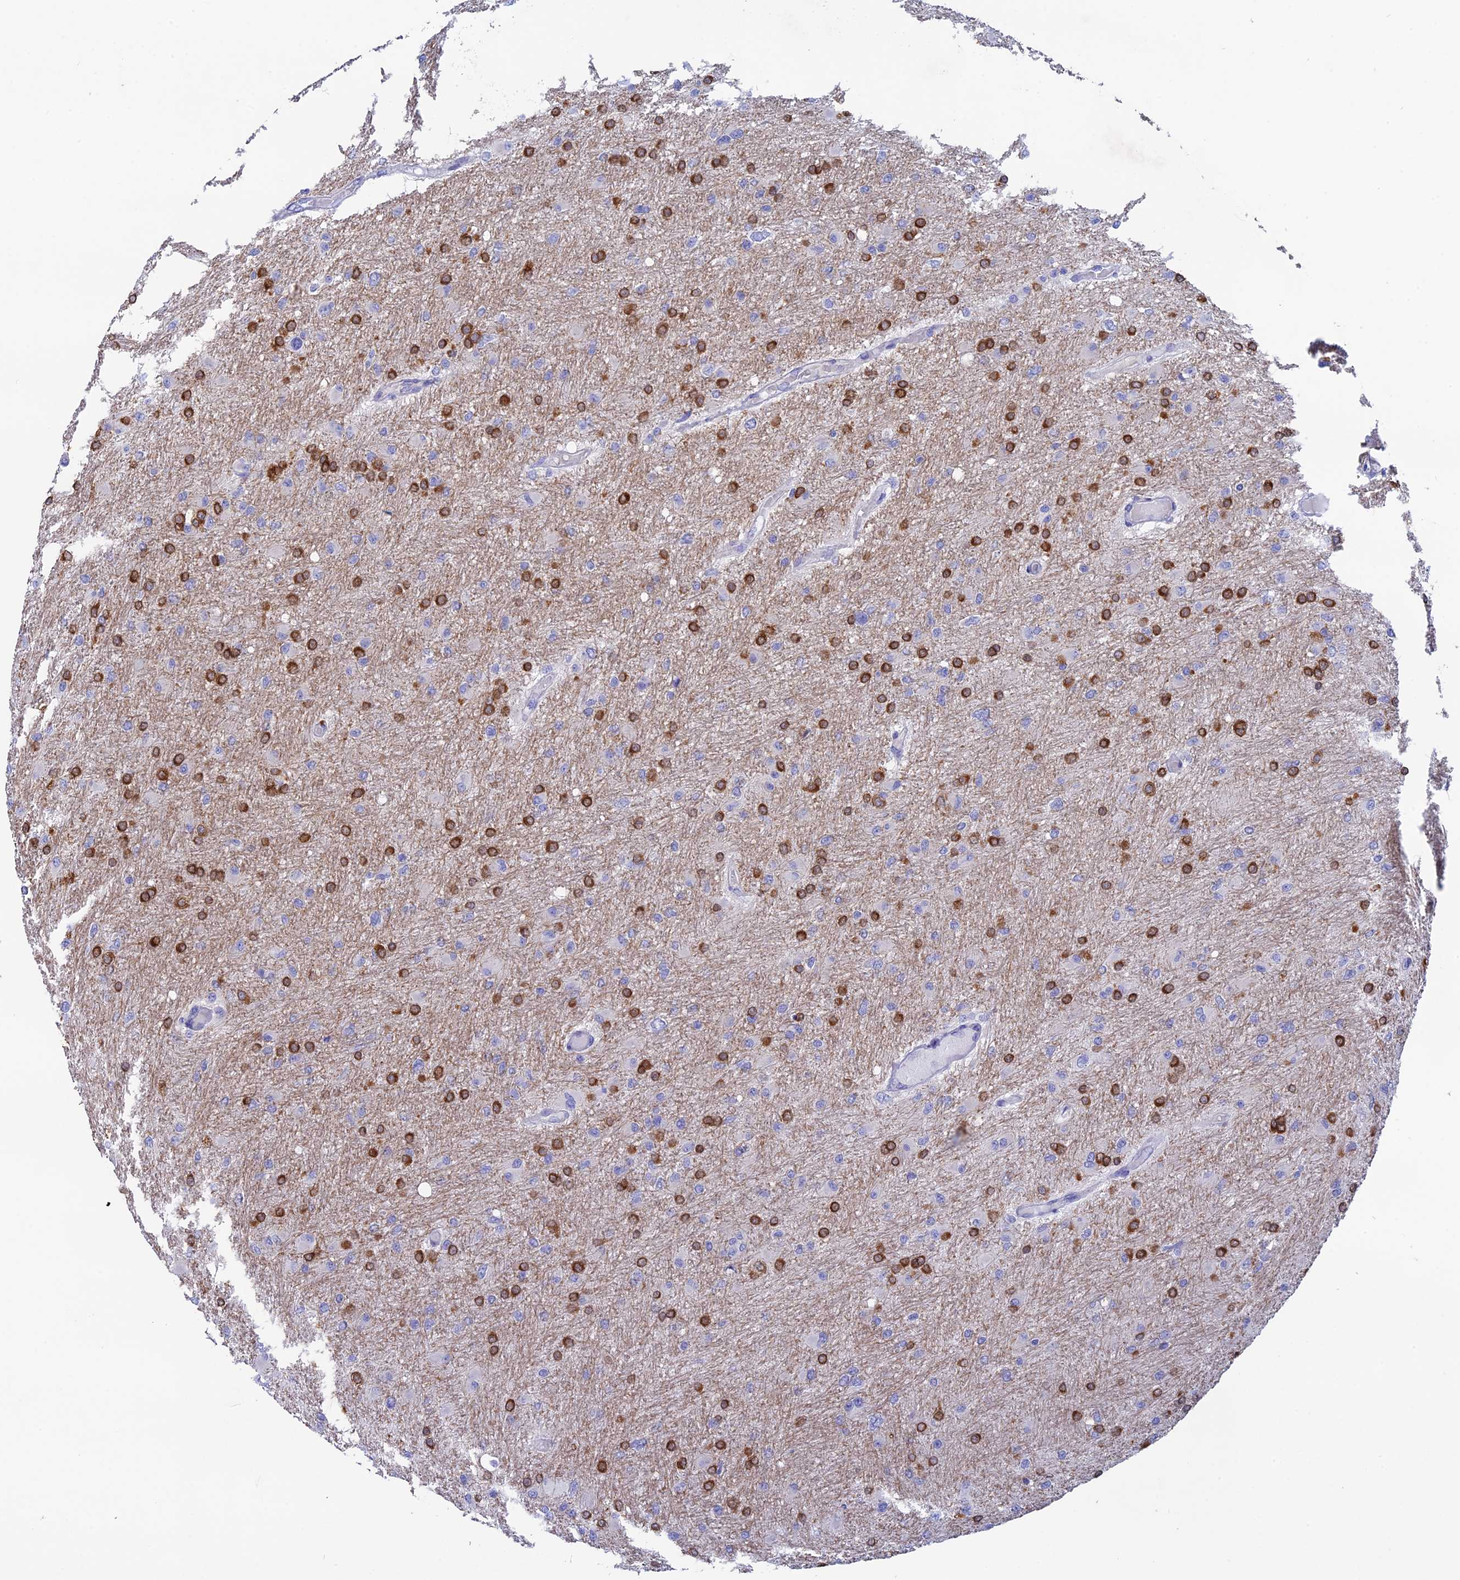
{"staining": {"intensity": "strong", "quantity": "<25%", "location": "cytoplasmic/membranous"}, "tissue": "glioma", "cell_type": "Tumor cells", "image_type": "cancer", "snomed": [{"axis": "morphology", "description": "Glioma, malignant, High grade"}, {"axis": "topography", "description": "Cerebral cortex"}], "caption": "IHC of human malignant glioma (high-grade) demonstrates medium levels of strong cytoplasmic/membranous positivity in approximately <25% of tumor cells. (Stains: DAB in brown, nuclei in blue, Microscopy: brightfield microscopy at high magnification).", "gene": "BTBD19", "patient": {"sex": "female", "age": 36}}